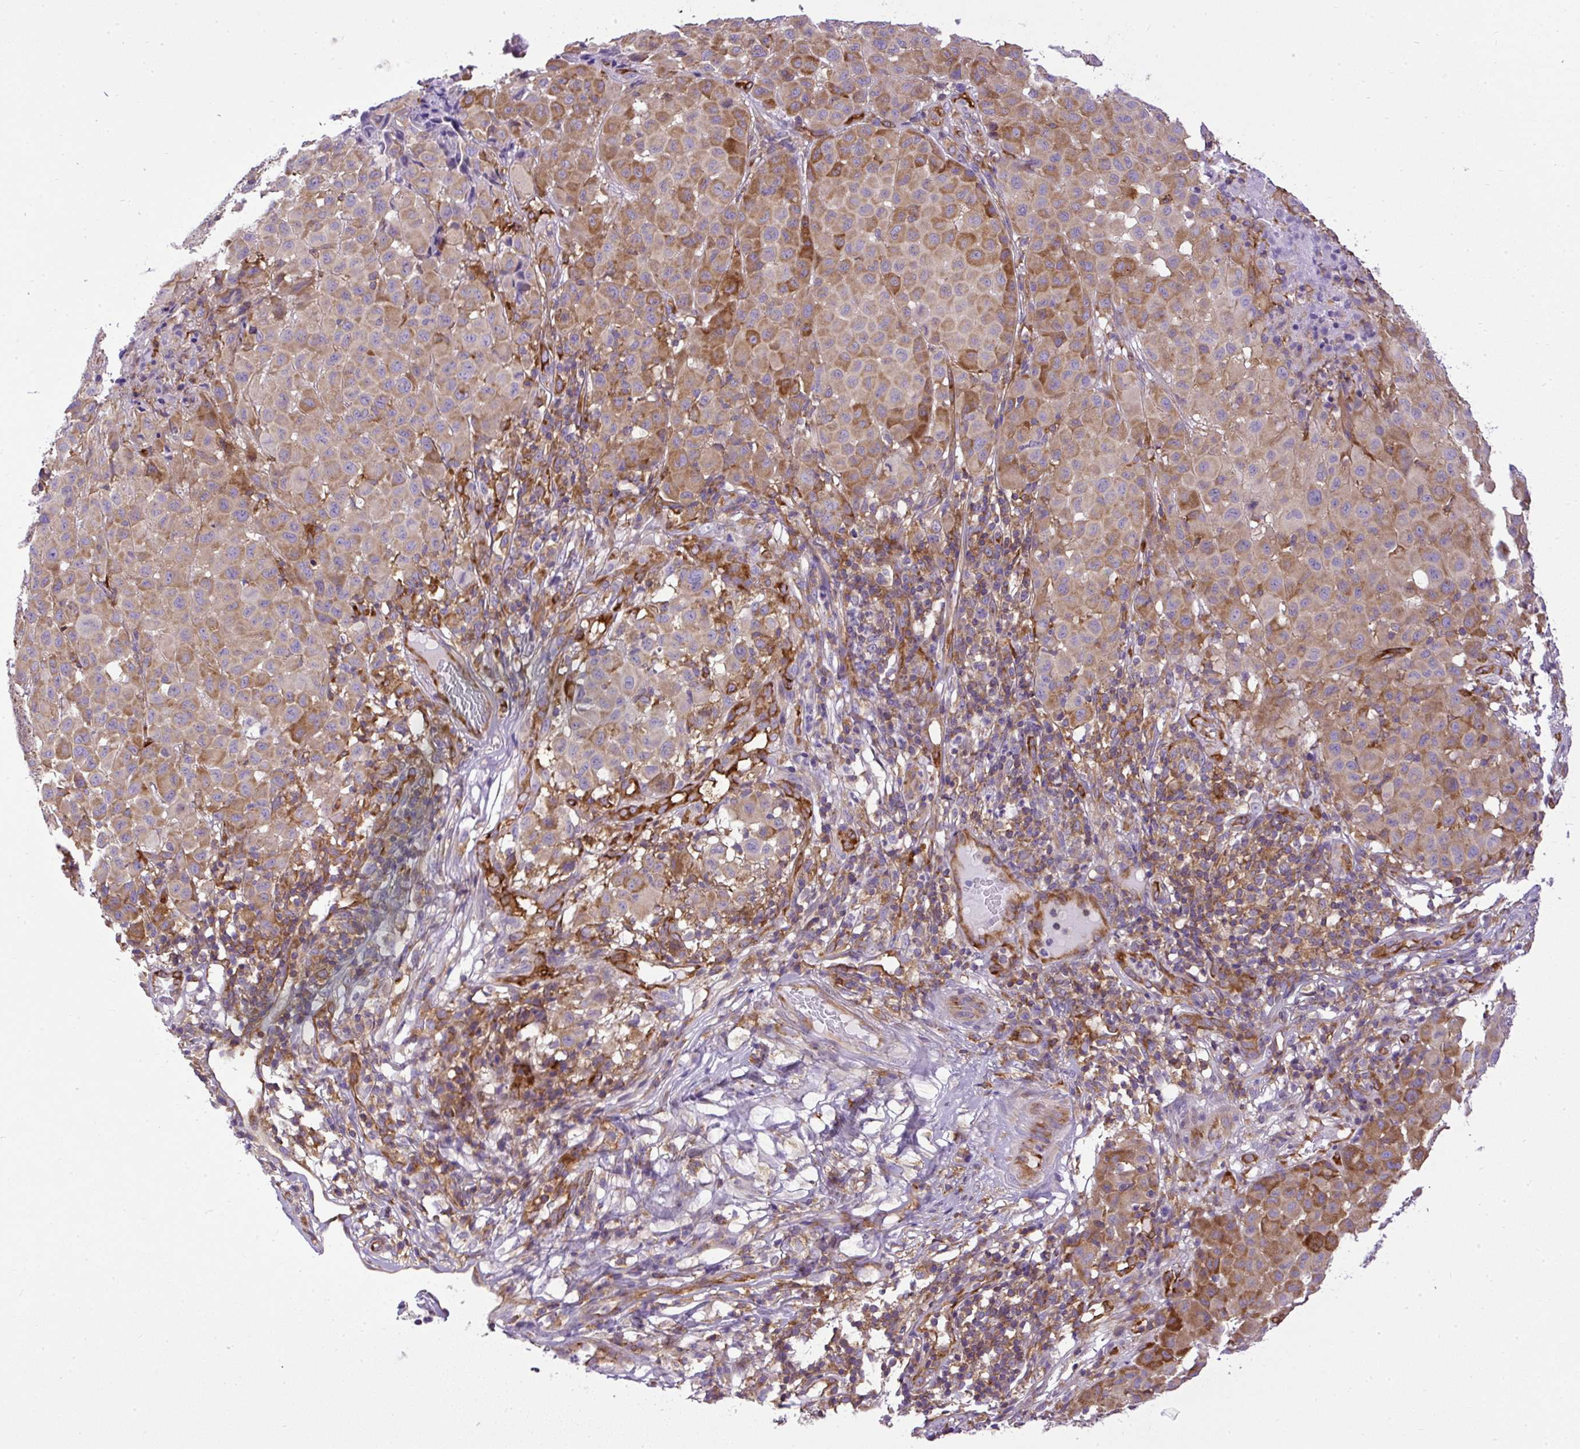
{"staining": {"intensity": "moderate", "quantity": ">75%", "location": "cytoplasmic/membranous"}, "tissue": "melanoma", "cell_type": "Tumor cells", "image_type": "cancer", "snomed": [{"axis": "morphology", "description": "Malignant melanoma, NOS"}, {"axis": "topography", "description": "Skin"}], "caption": "Malignant melanoma stained with a brown dye demonstrates moderate cytoplasmic/membranous positive positivity in approximately >75% of tumor cells.", "gene": "MAP1S", "patient": {"sex": "male", "age": 73}}